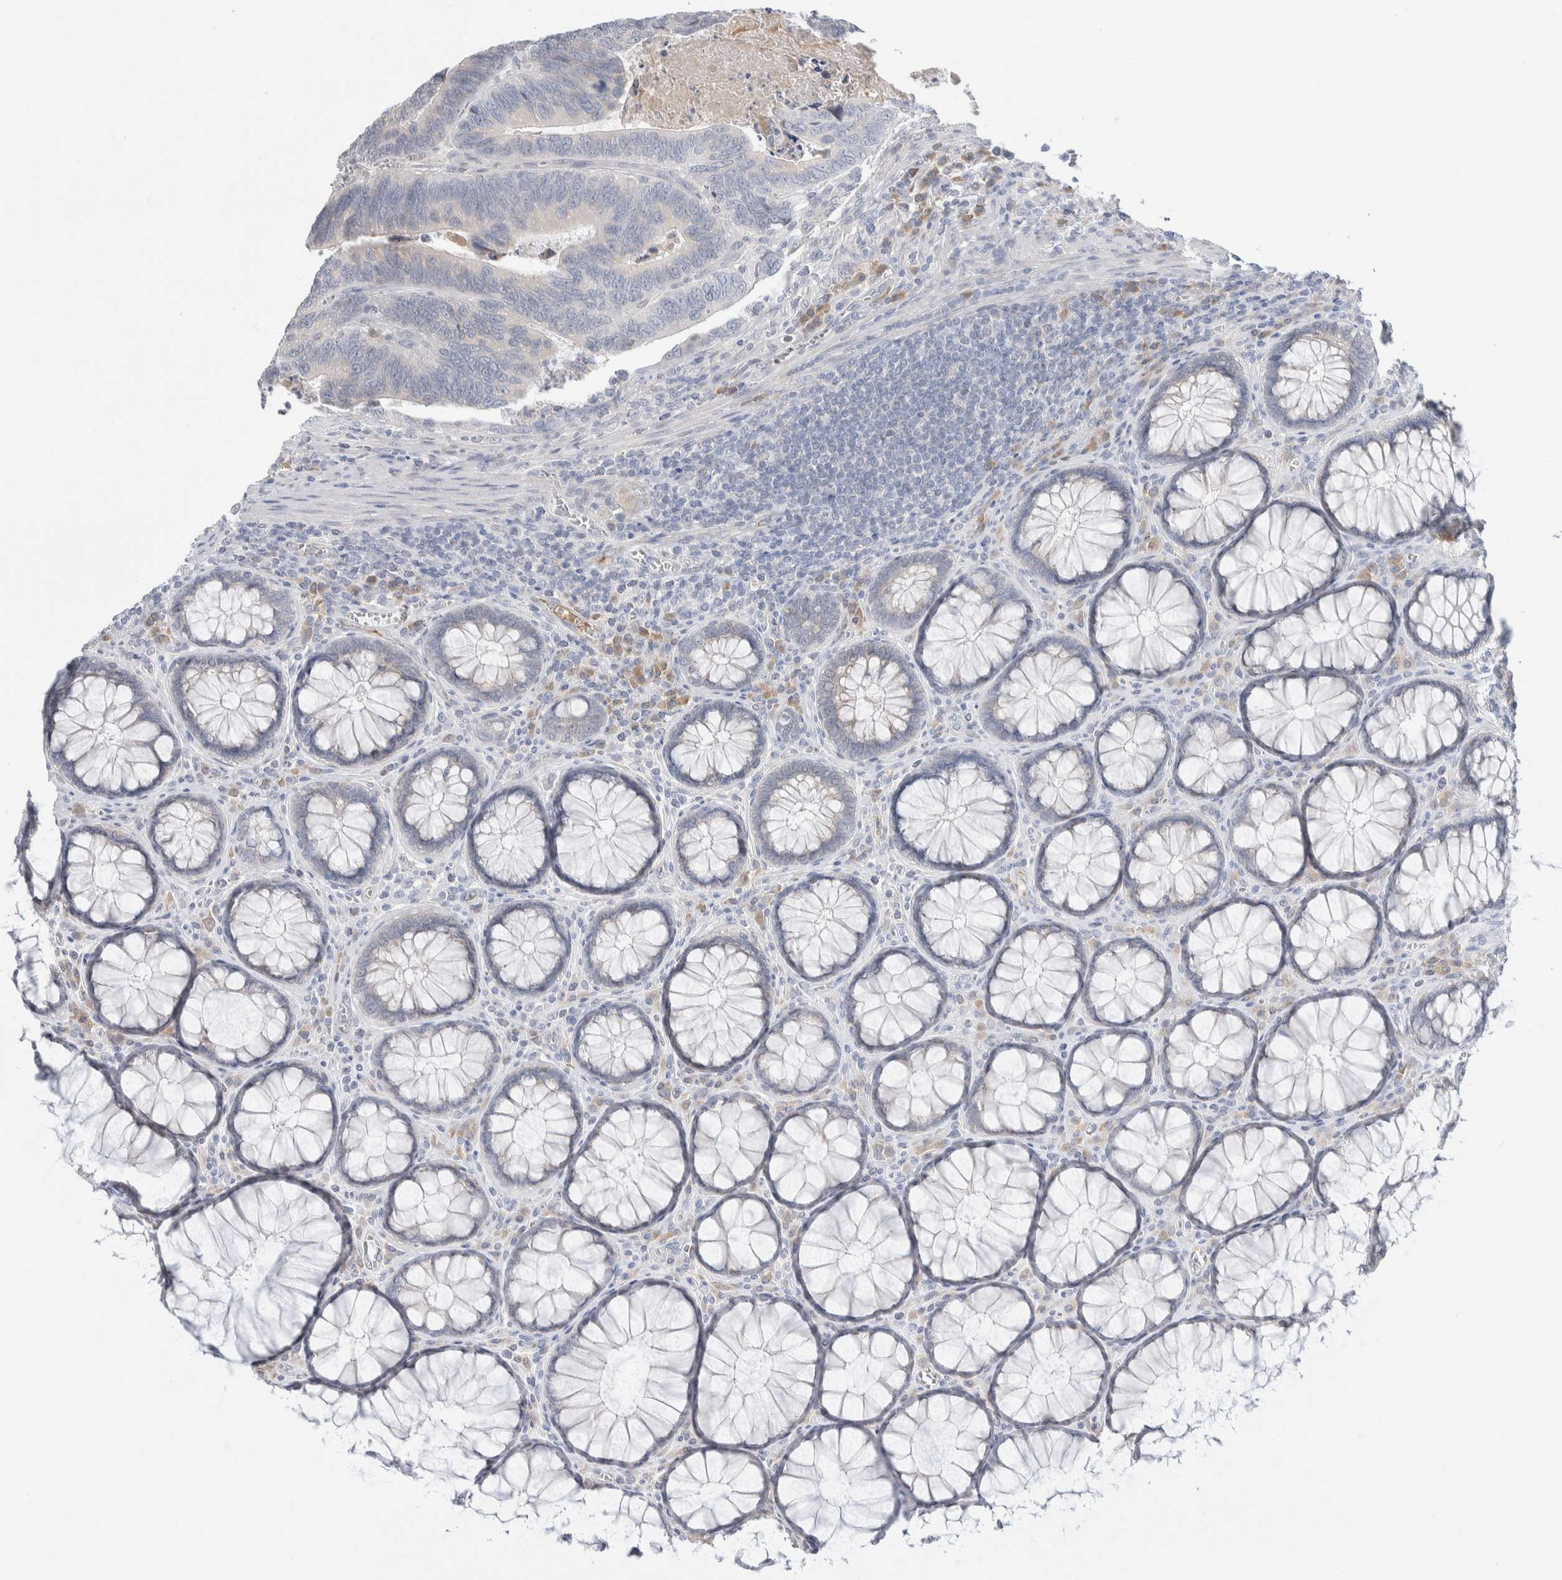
{"staining": {"intensity": "negative", "quantity": "none", "location": "none"}, "tissue": "colorectal cancer", "cell_type": "Tumor cells", "image_type": "cancer", "snomed": [{"axis": "morphology", "description": "Inflammation, NOS"}, {"axis": "morphology", "description": "Adenocarcinoma, NOS"}, {"axis": "topography", "description": "Colon"}], "caption": "Colorectal adenocarcinoma stained for a protein using immunohistochemistry shows no positivity tumor cells.", "gene": "RUSF1", "patient": {"sex": "male", "age": 72}}